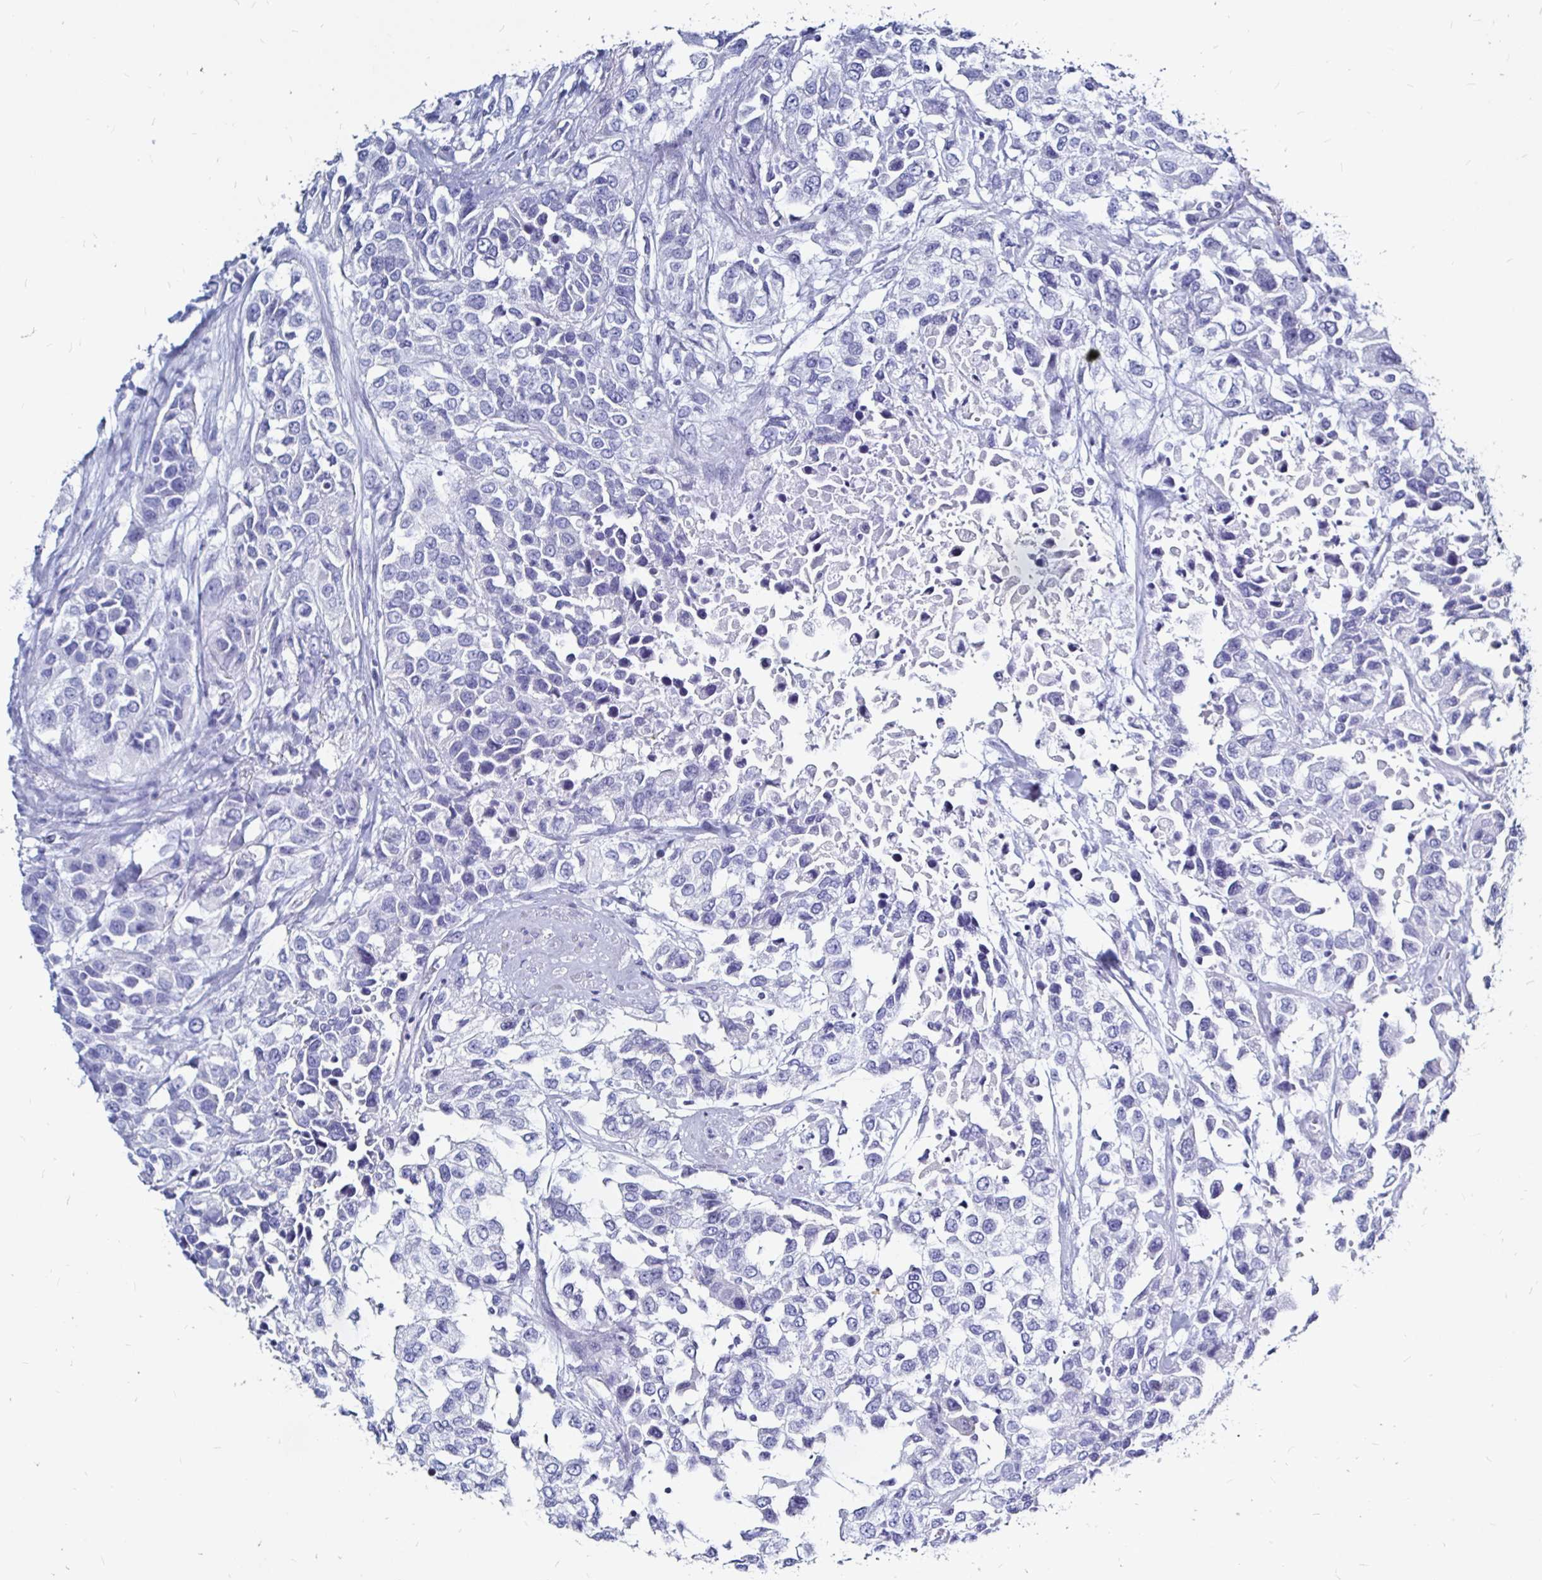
{"staining": {"intensity": "negative", "quantity": "none", "location": "none"}, "tissue": "urothelial cancer", "cell_type": "Tumor cells", "image_type": "cancer", "snomed": [{"axis": "morphology", "description": "Urothelial carcinoma, High grade"}, {"axis": "topography", "description": "Urinary bladder"}], "caption": "A histopathology image of urothelial cancer stained for a protein demonstrates no brown staining in tumor cells.", "gene": "LUZP4", "patient": {"sex": "female", "age": 80}}